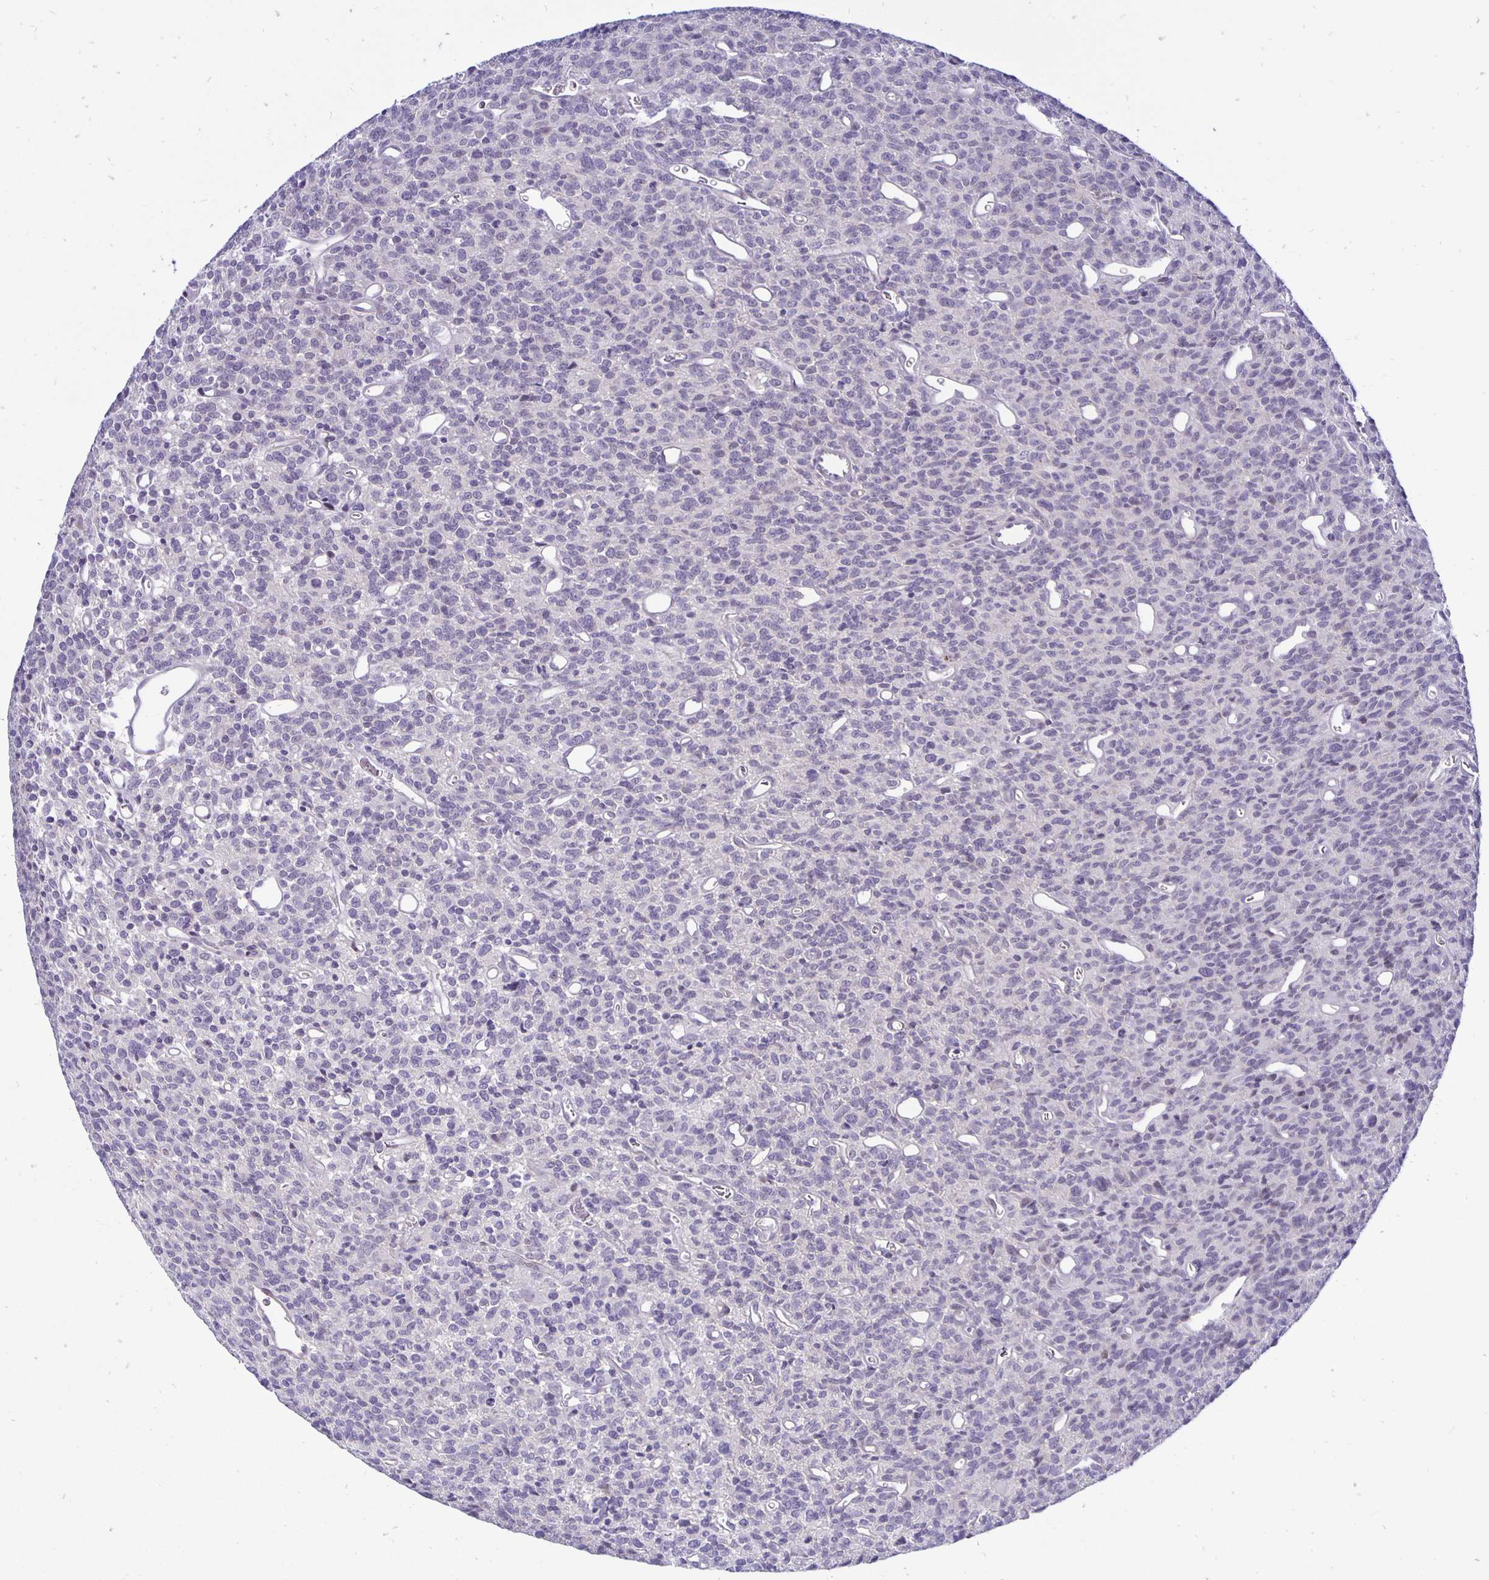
{"staining": {"intensity": "negative", "quantity": "none", "location": "none"}, "tissue": "glioma", "cell_type": "Tumor cells", "image_type": "cancer", "snomed": [{"axis": "morphology", "description": "Glioma, malignant, High grade"}, {"axis": "topography", "description": "Brain"}], "caption": "Immunohistochemical staining of high-grade glioma (malignant) demonstrates no significant expression in tumor cells.", "gene": "ERBB2", "patient": {"sex": "male", "age": 76}}